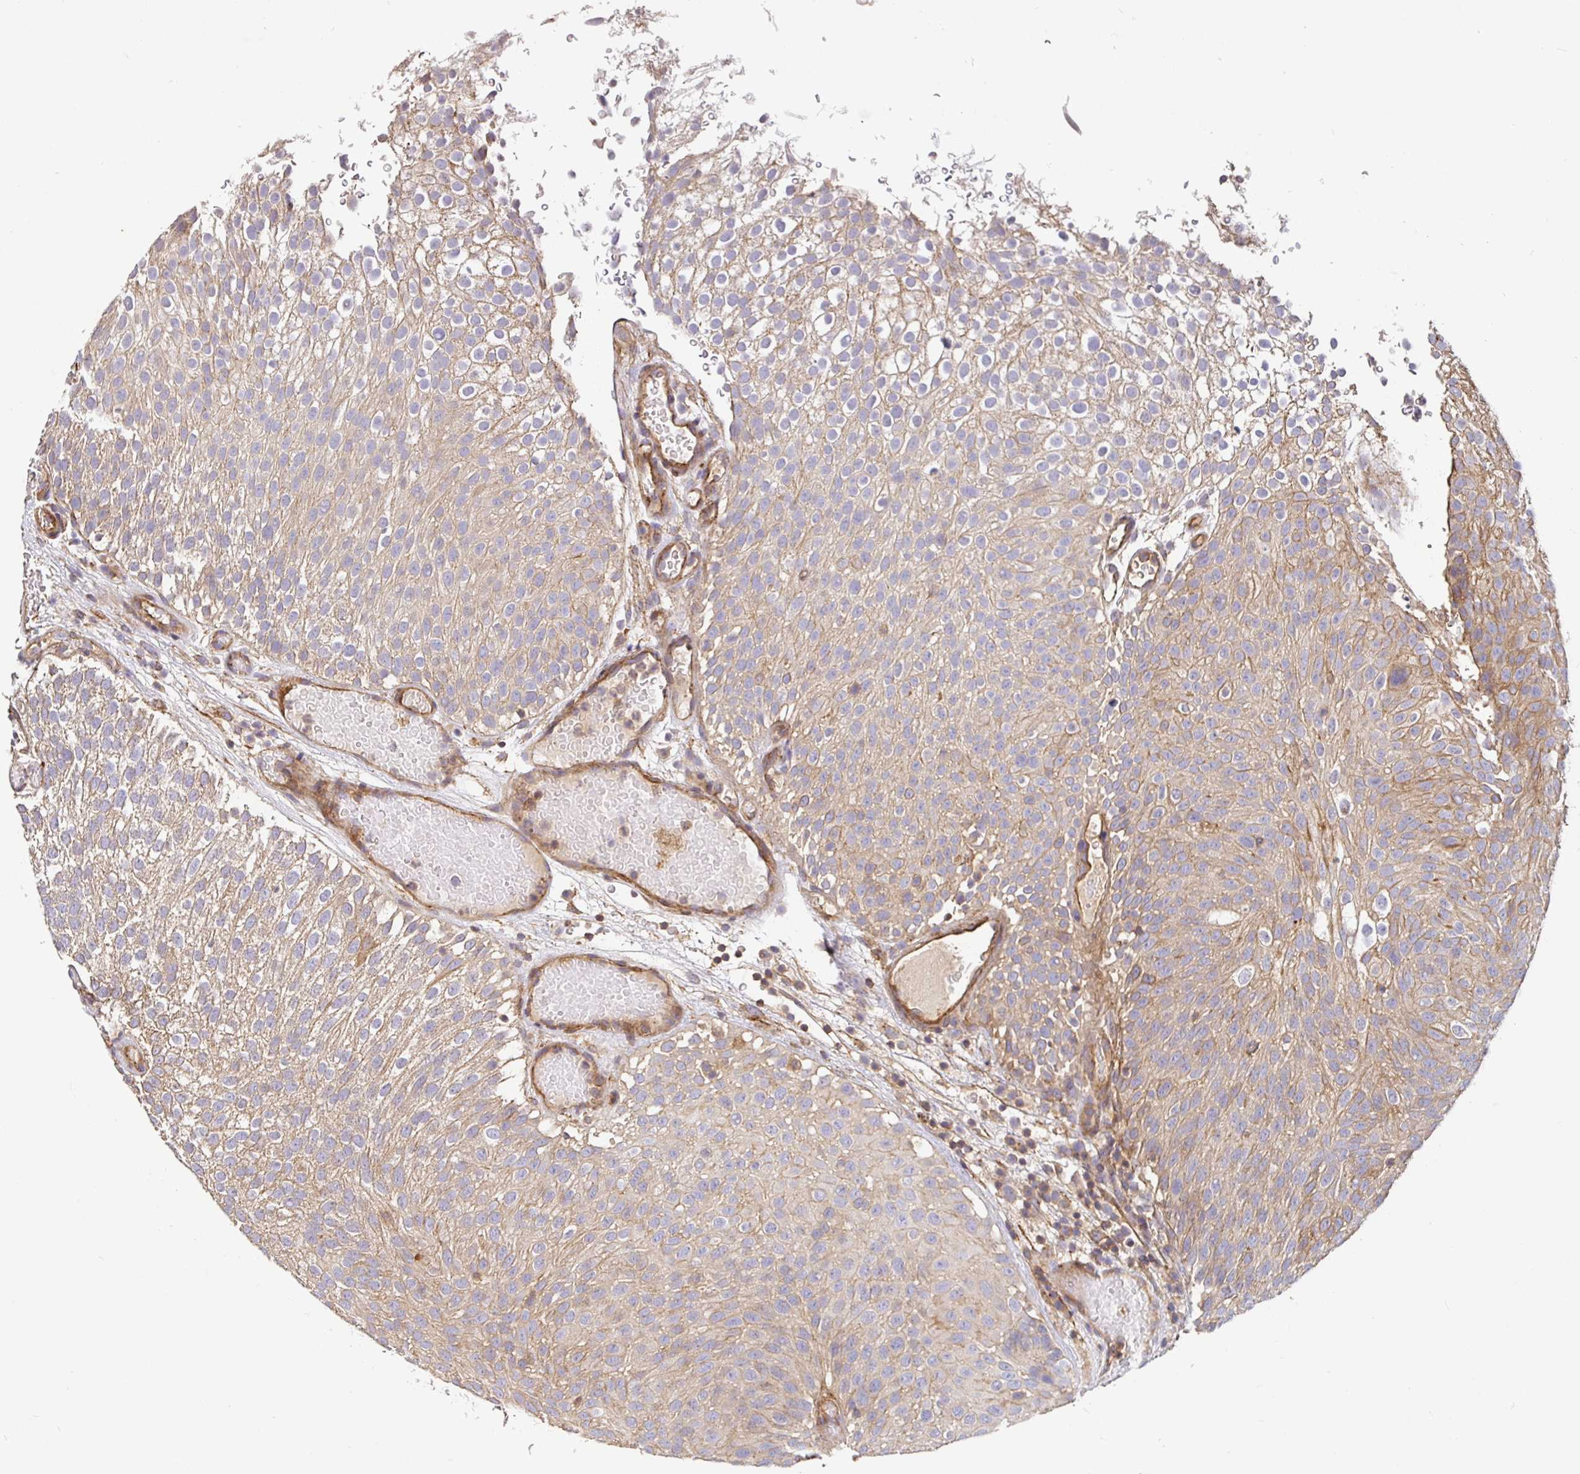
{"staining": {"intensity": "weak", "quantity": "25%-75%", "location": "cytoplasmic/membranous"}, "tissue": "urothelial cancer", "cell_type": "Tumor cells", "image_type": "cancer", "snomed": [{"axis": "morphology", "description": "Urothelial carcinoma, Low grade"}, {"axis": "topography", "description": "Urinary bladder"}], "caption": "Immunohistochemical staining of human urothelial cancer displays weak cytoplasmic/membranous protein positivity in approximately 25%-75% of tumor cells.", "gene": "C1QTNF7", "patient": {"sex": "male", "age": 78}}